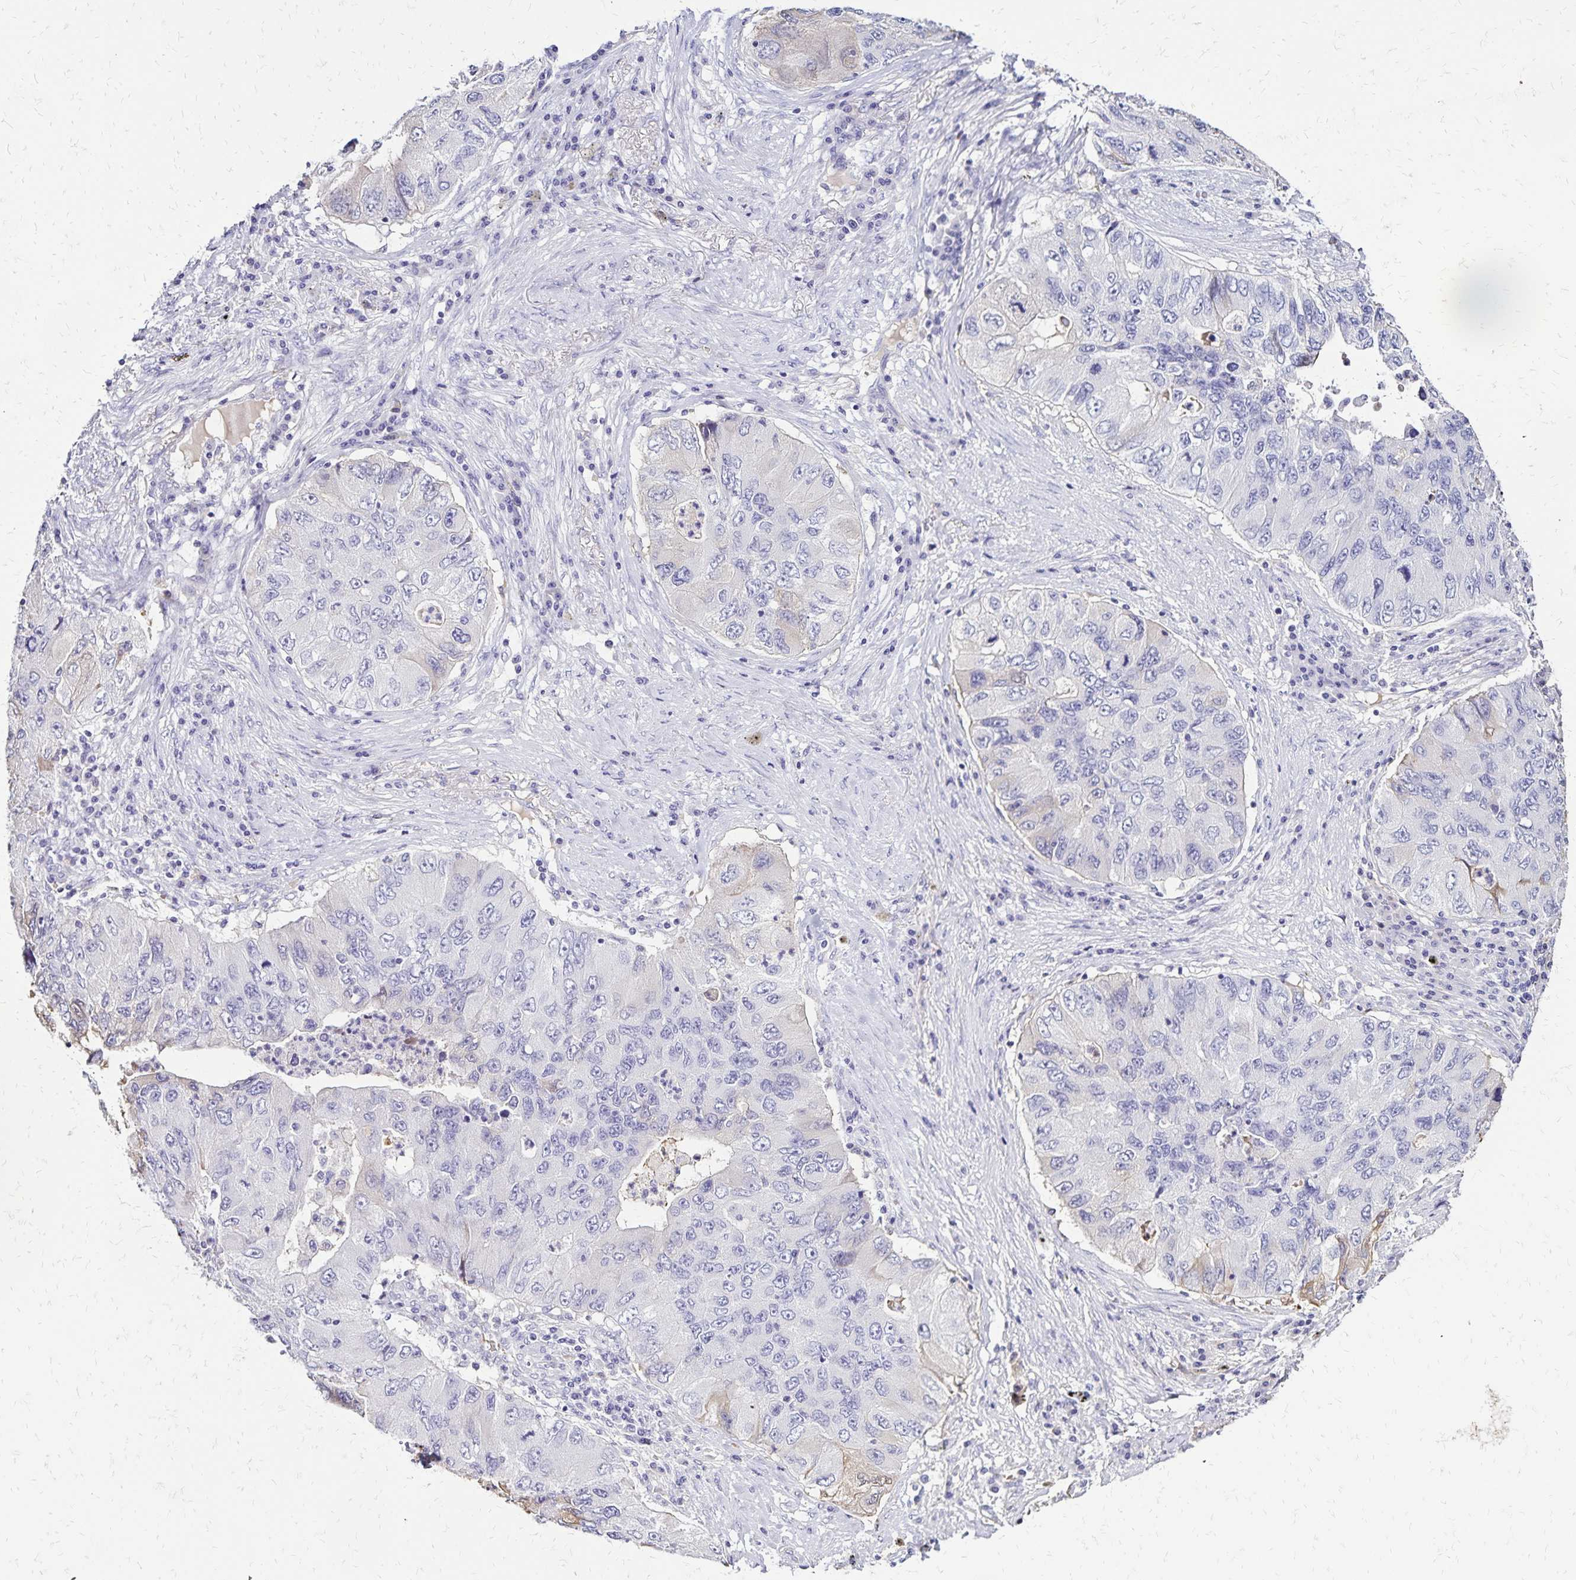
{"staining": {"intensity": "negative", "quantity": "none", "location": "none"}, "tissue": "lung cancer", "cell_type": "Tumor cells", "image_type": "cancer", "snomed": [{"axis": "morphology", "description": "Adenocarcinoma, NOS"}, {"axis": "morphology", "description": "Adenocarcinoma, metastatic, NOS"}, {"axis": "topography", "description": "Lymph node"}, {"axis": "topography", "description": "Lung"}], "caption": "High magnification brightfield microscopy of lung cancer (adenocarcinoma) stained with DAB (3,3'-diaminobenzidine) (brown) and counterstained with hematoxylin (blue): tumor cells show no significant positivity.", "gene": "KISS1", "patient": {"sex": "female", "age": 54}}